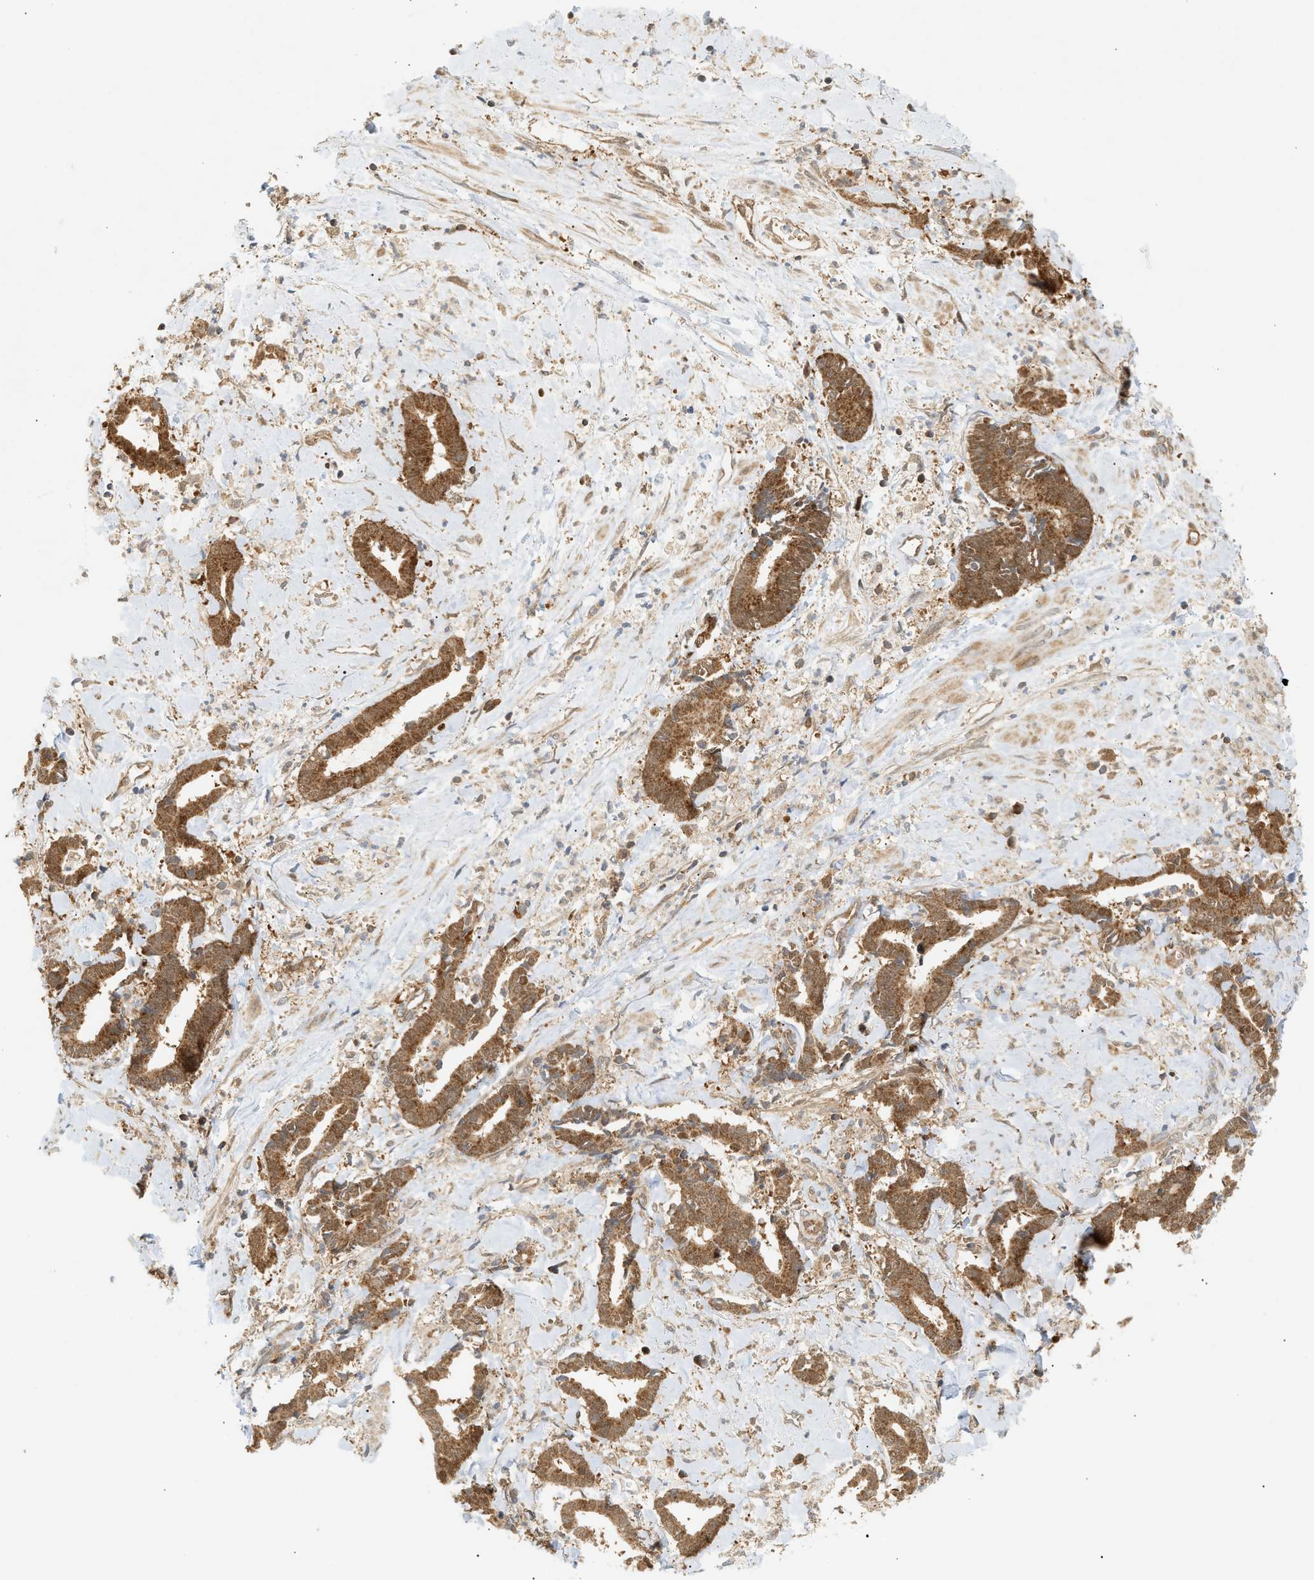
{"staining": {"intensity": "moderate", "quantity": ">75%", "location": "cytoplasmic/membranous"}, "tissue": "cervical cancer", "cell_type": "Tumor cells", "image_type": "cancer", "snomed": [{"axis": "morphology", "description": "Adenocarcinoma, NOS"}, {"axis": "topography", "description": "Cervix"}], "caption": "Human cervical cancer (adenocarcinoma) stained for a protein (brown) exhibits moderate cytoplasmic/membranous positive expression in approximately >75% of tumor cells.", "gene": "SHC1", "patient": {"sex": "female", "age": 44}}